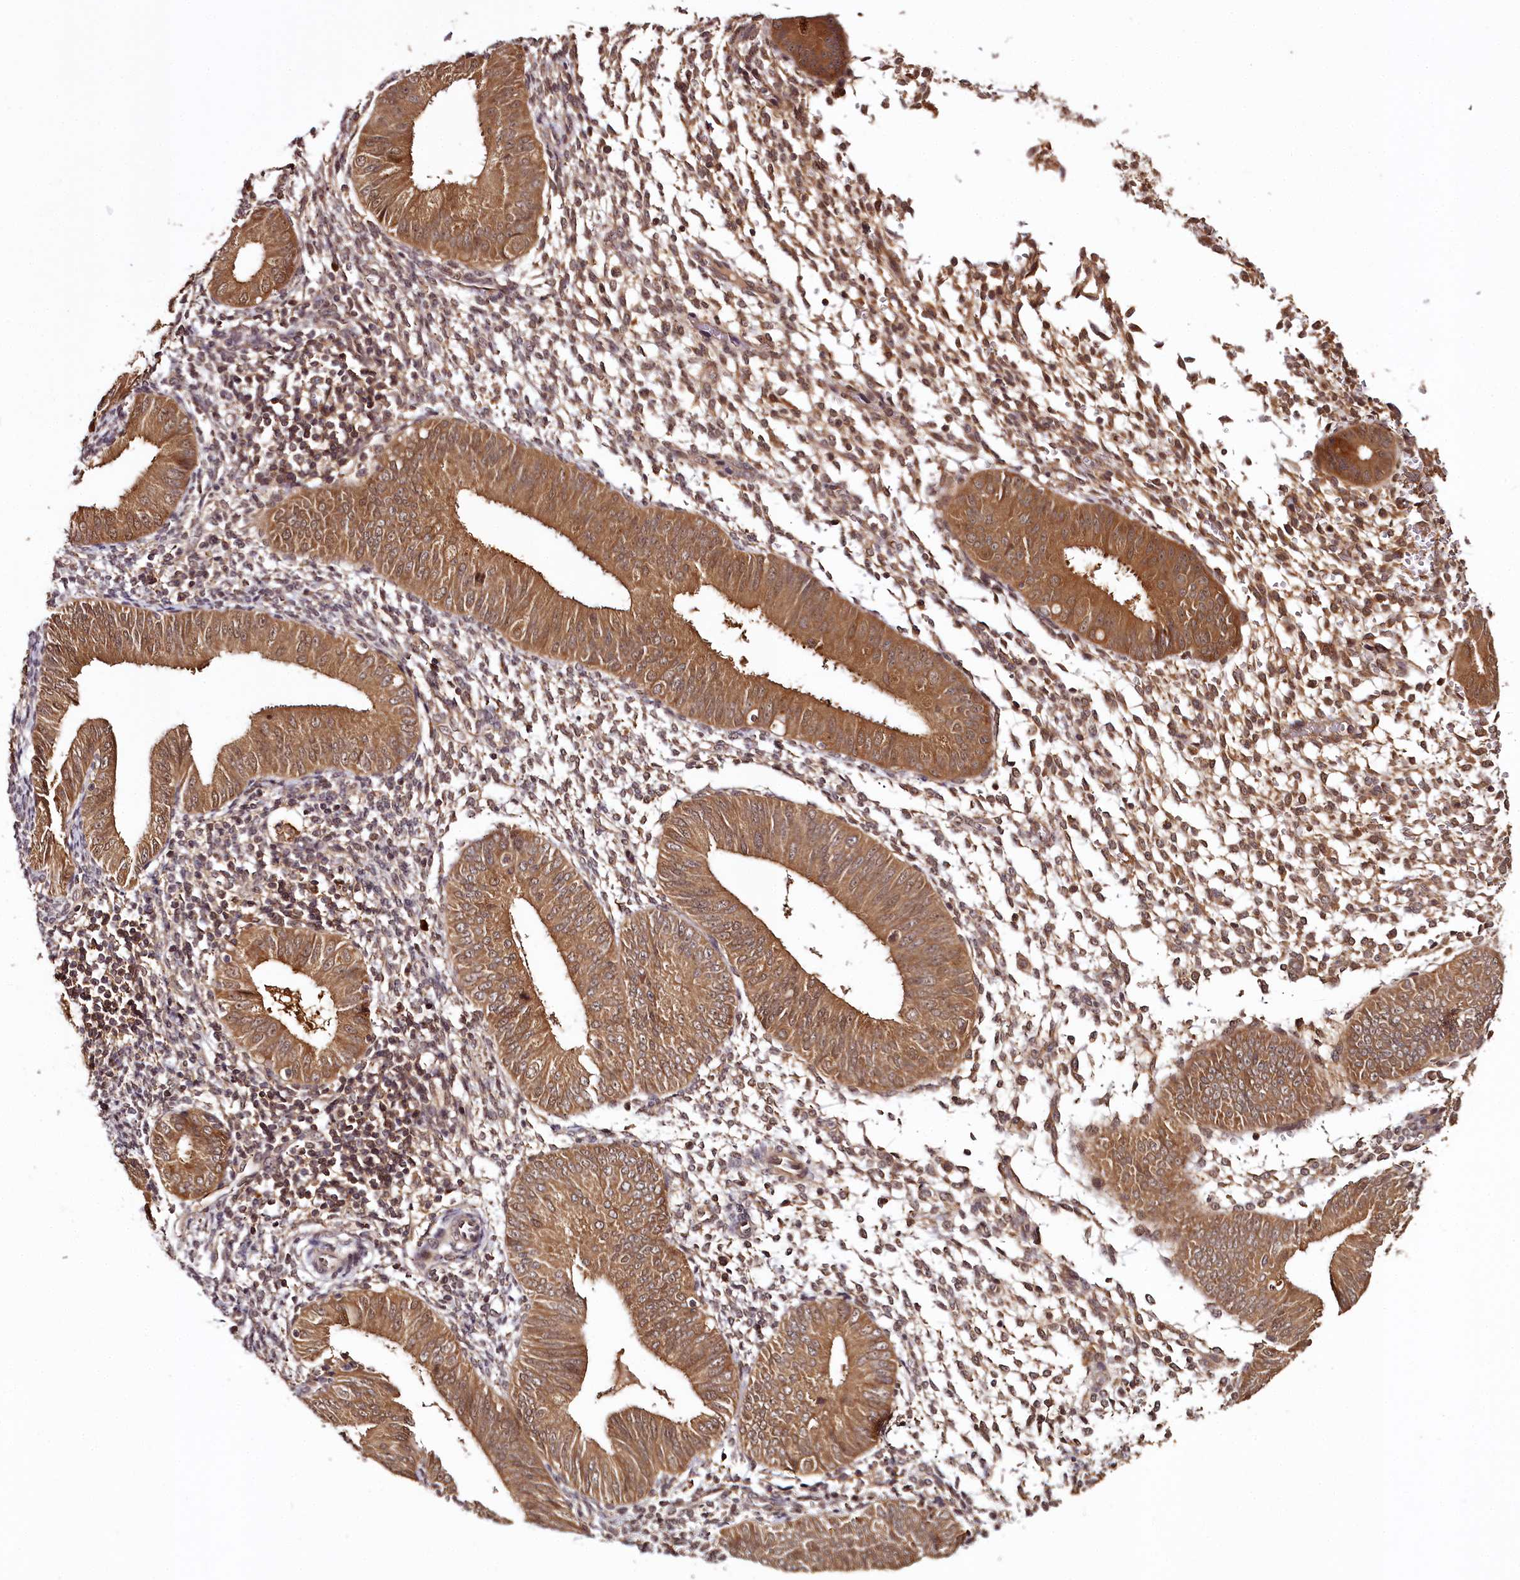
{"staining": {"intensity": "moderate", "quantity": "25%-75%", "location": "cytoplasmic/membranous,nuclear"}, "tissue": "endometrium", "cell_type": "Cells in endometrial stroma", "image_type": "normal", "snomed": [{"axis": "morphology", "description": "Normal tissue, NOS"}, {"axis": "topography", "description": "Uterus"}, {"axis": "topography", "description": "Endometrium"}], "caption": "Endometrium stained with immunohistochemistry demonstrates moderate cytoplasmic/membranous,nuclear expression in about 25%-75% of cells in endometrial stroma. (IHC, brightfield microscopy, high magnification).", "gene": "TTC12", "patient": {"sex": "female", "age": 48}}